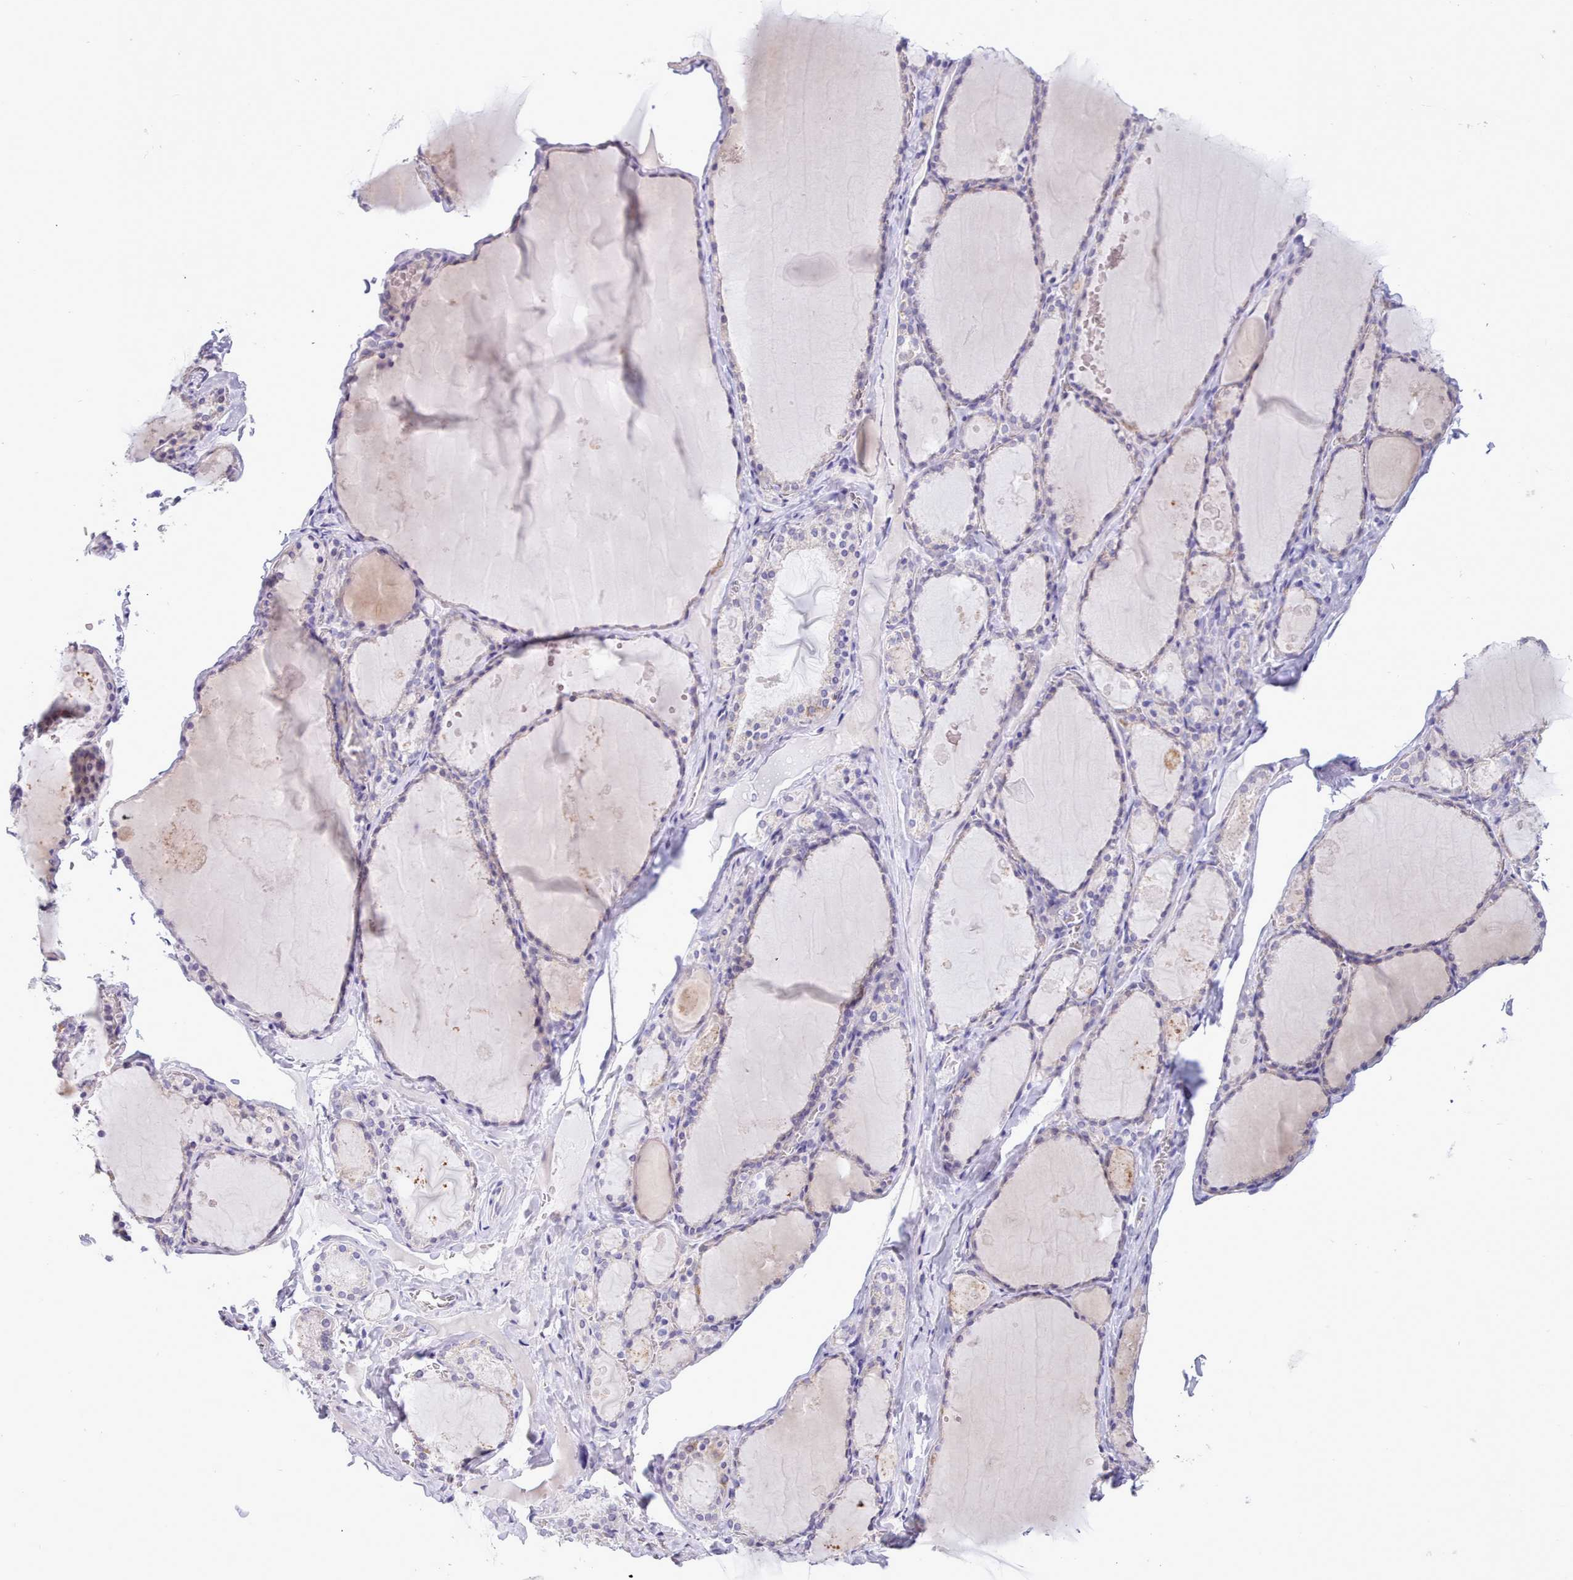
{"staining": {"intensity": "negative", "quantity": "none", "location": "none"}, "tissue": "thyroid gland", "cell_type": "Glandular cells", "image_type": "normal", "snomed": [{"axis": "morphology", "description": "Normal tissue, NOS"}, {"axis": "topography", "description": "Thyroid gland"}], "caption": "This is a image of immunohistochemistry (IHC) staining of normal thyroid gland, which shows no staining in glandular cells.", "gene": "TMEM253", "patient": {"sex": "male", "age": 56}}